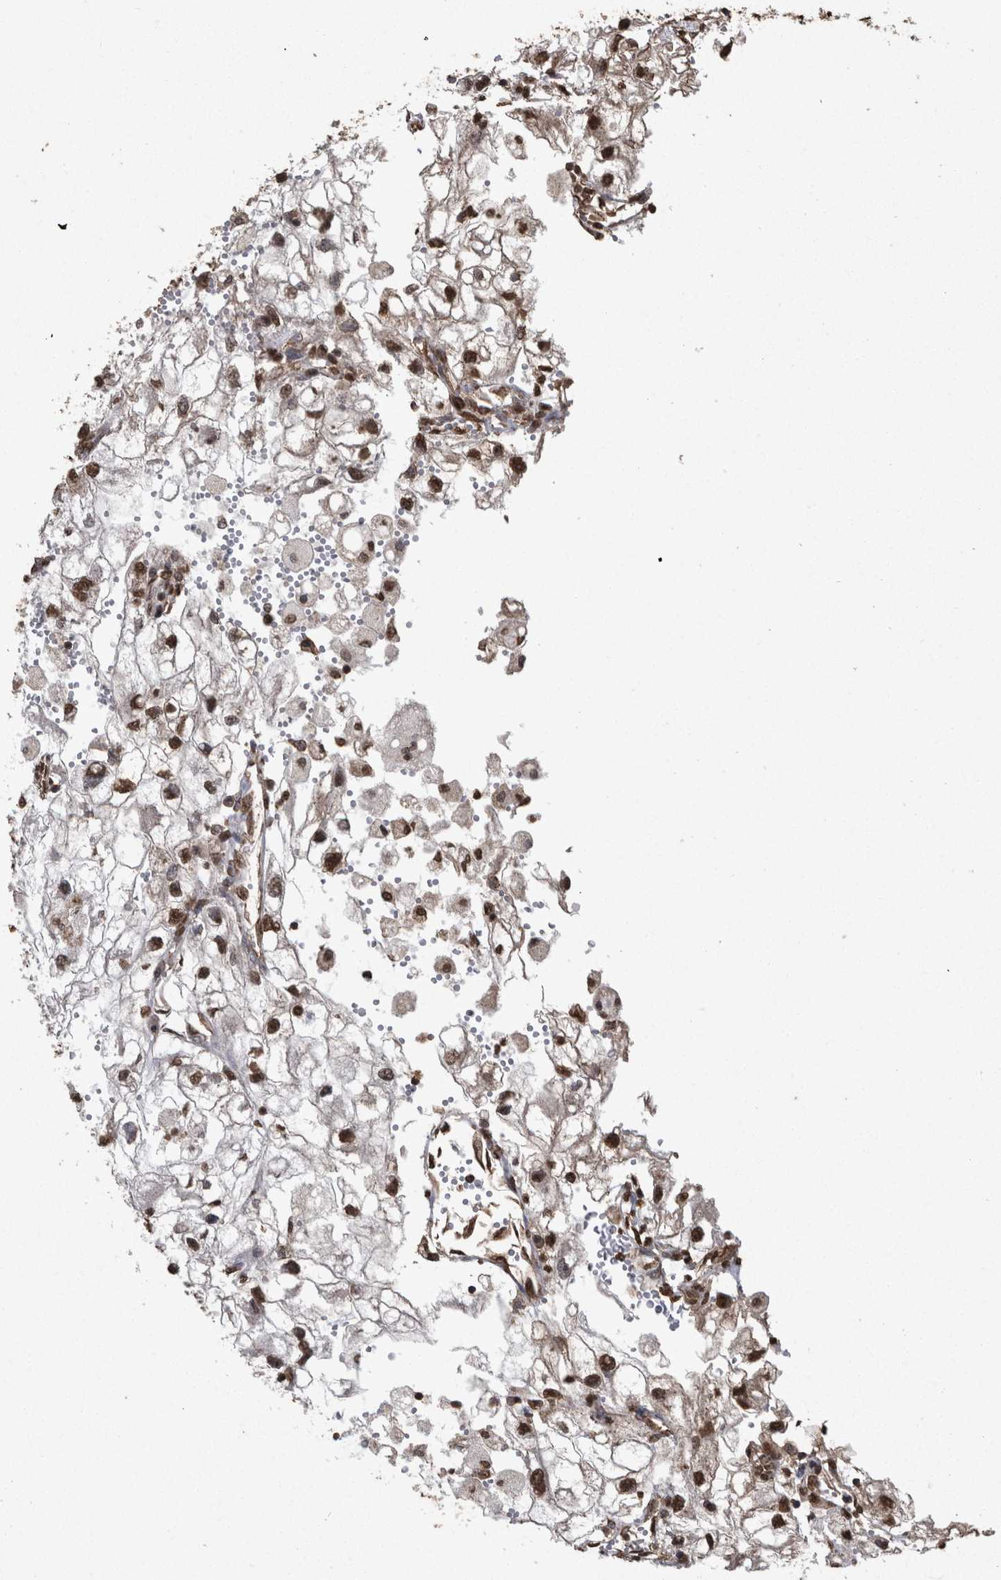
{"staining": {"intensity": "strong", "quantity": ">75%", "location": "nuclear"}, "tissue": "renal cancer", "cell_type": "Tumor cells", "image_type": "cancer", "snomed": [{"axis": "morphology", "description": "Adenocarcinoma, NOS"}, {"axis": "topography", "description": "Kidney"}], "caption": "Immunohistochemistry (IHC) image of neoplastic tissue: renal cancer stained using immunohistochemistry (IHC) displays high levels of strong protein expression localized specifically in the nuclear of tumor cells, appearing as a nuclear brown color.", "gene": "SMAD7", "patient": {"sex": "female", "age": 70}}